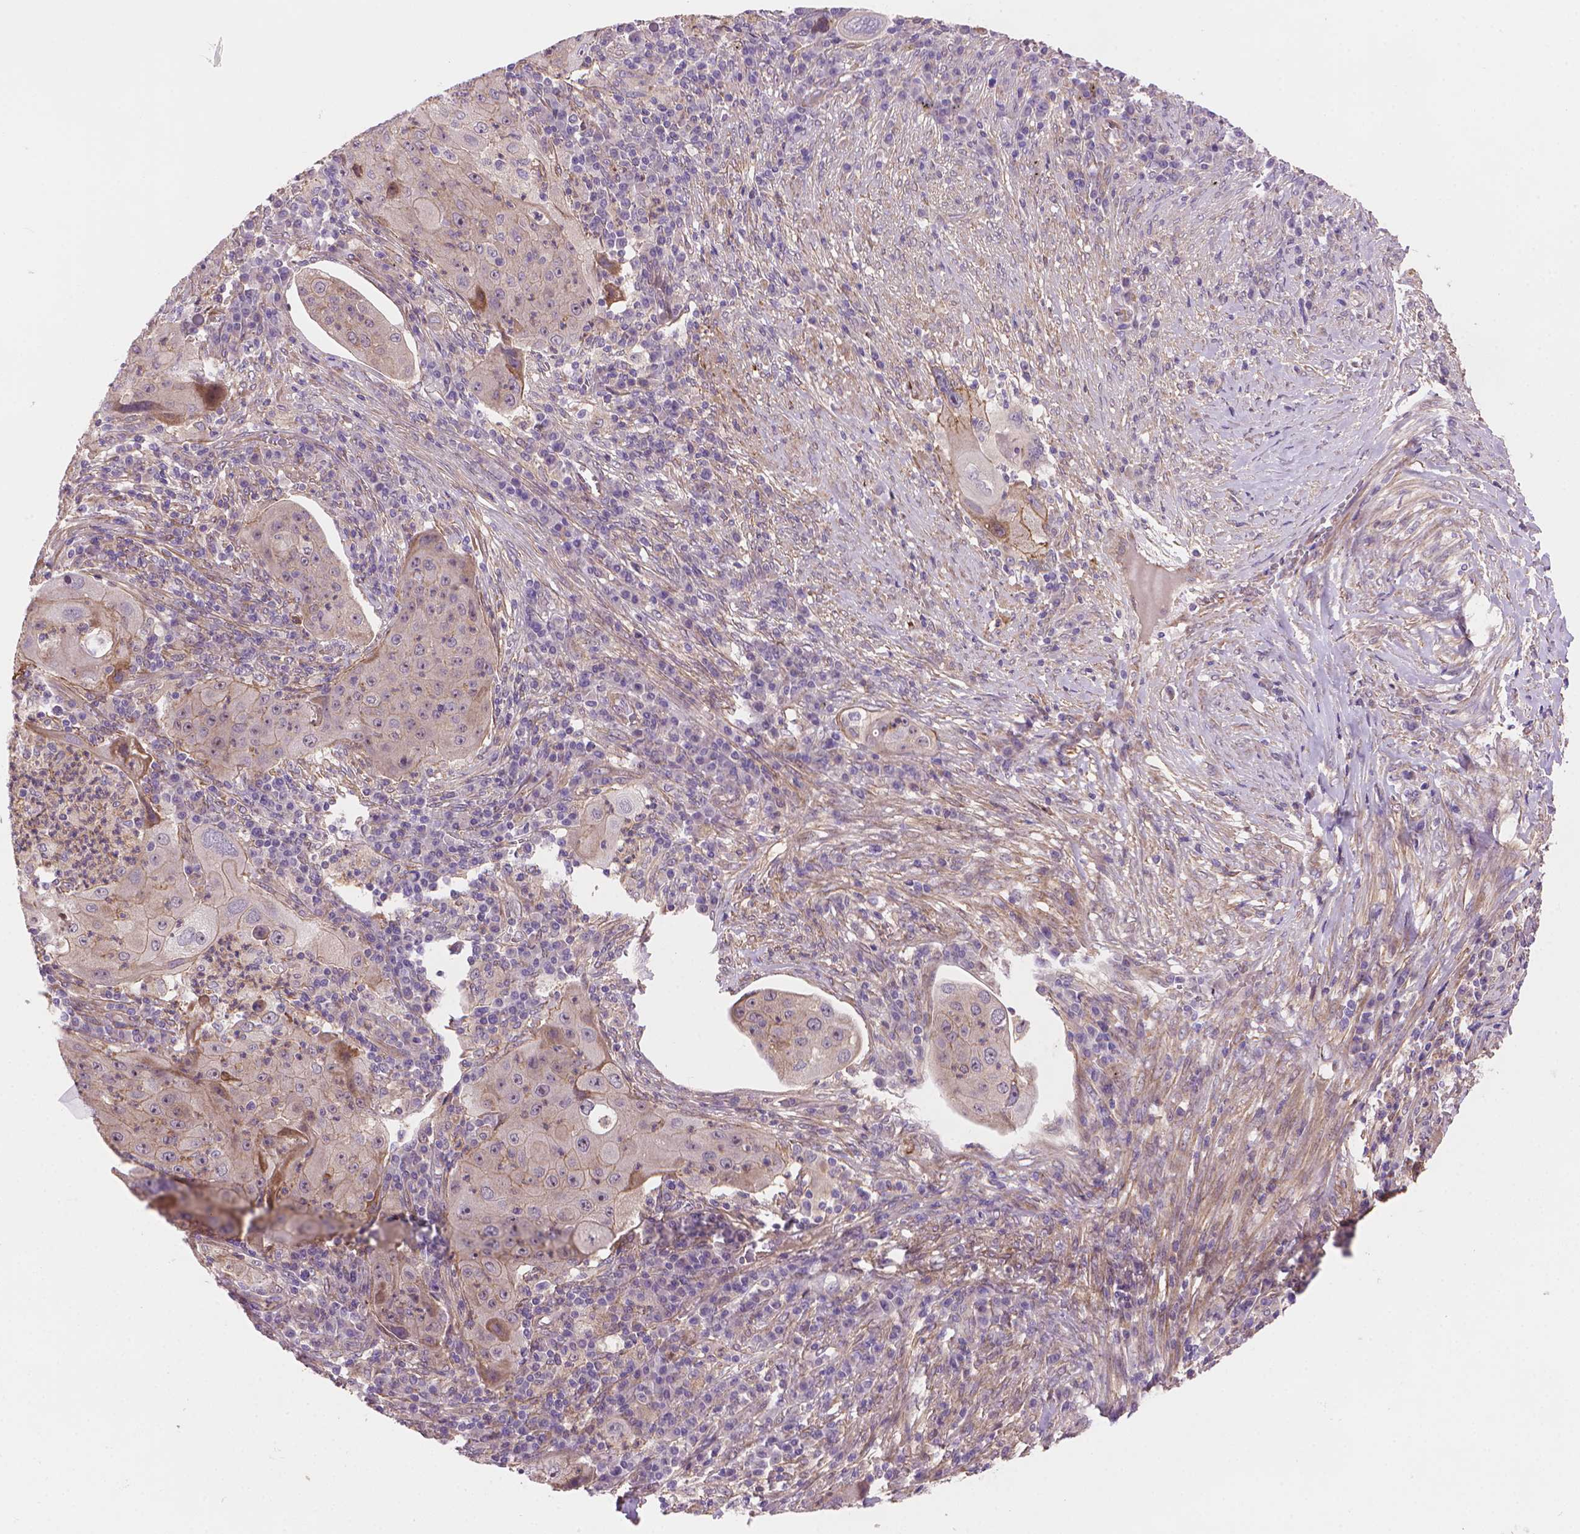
{"staining": {"intensity": "negative", "quantity": "none", "location": "none"}, "tissue": "lung cancer", "cell_type": "Tumor cells", "image_type": "cancer", "snomed": [{"axis": "morphology", "description": "Squamous cell carcinoma, NOS"}, {"axis": "topography", "description": "Lung"}], "caption": "This micrograph is of lung cancer (squamous cell carcinoma) stained with immunohistochemistry to label a protein in brown with the nuclei are counter-stained blue. There is no expression in tumor cells.", "gene": "AMMECR1", "patient": {"sex": "female", "age": 59}}